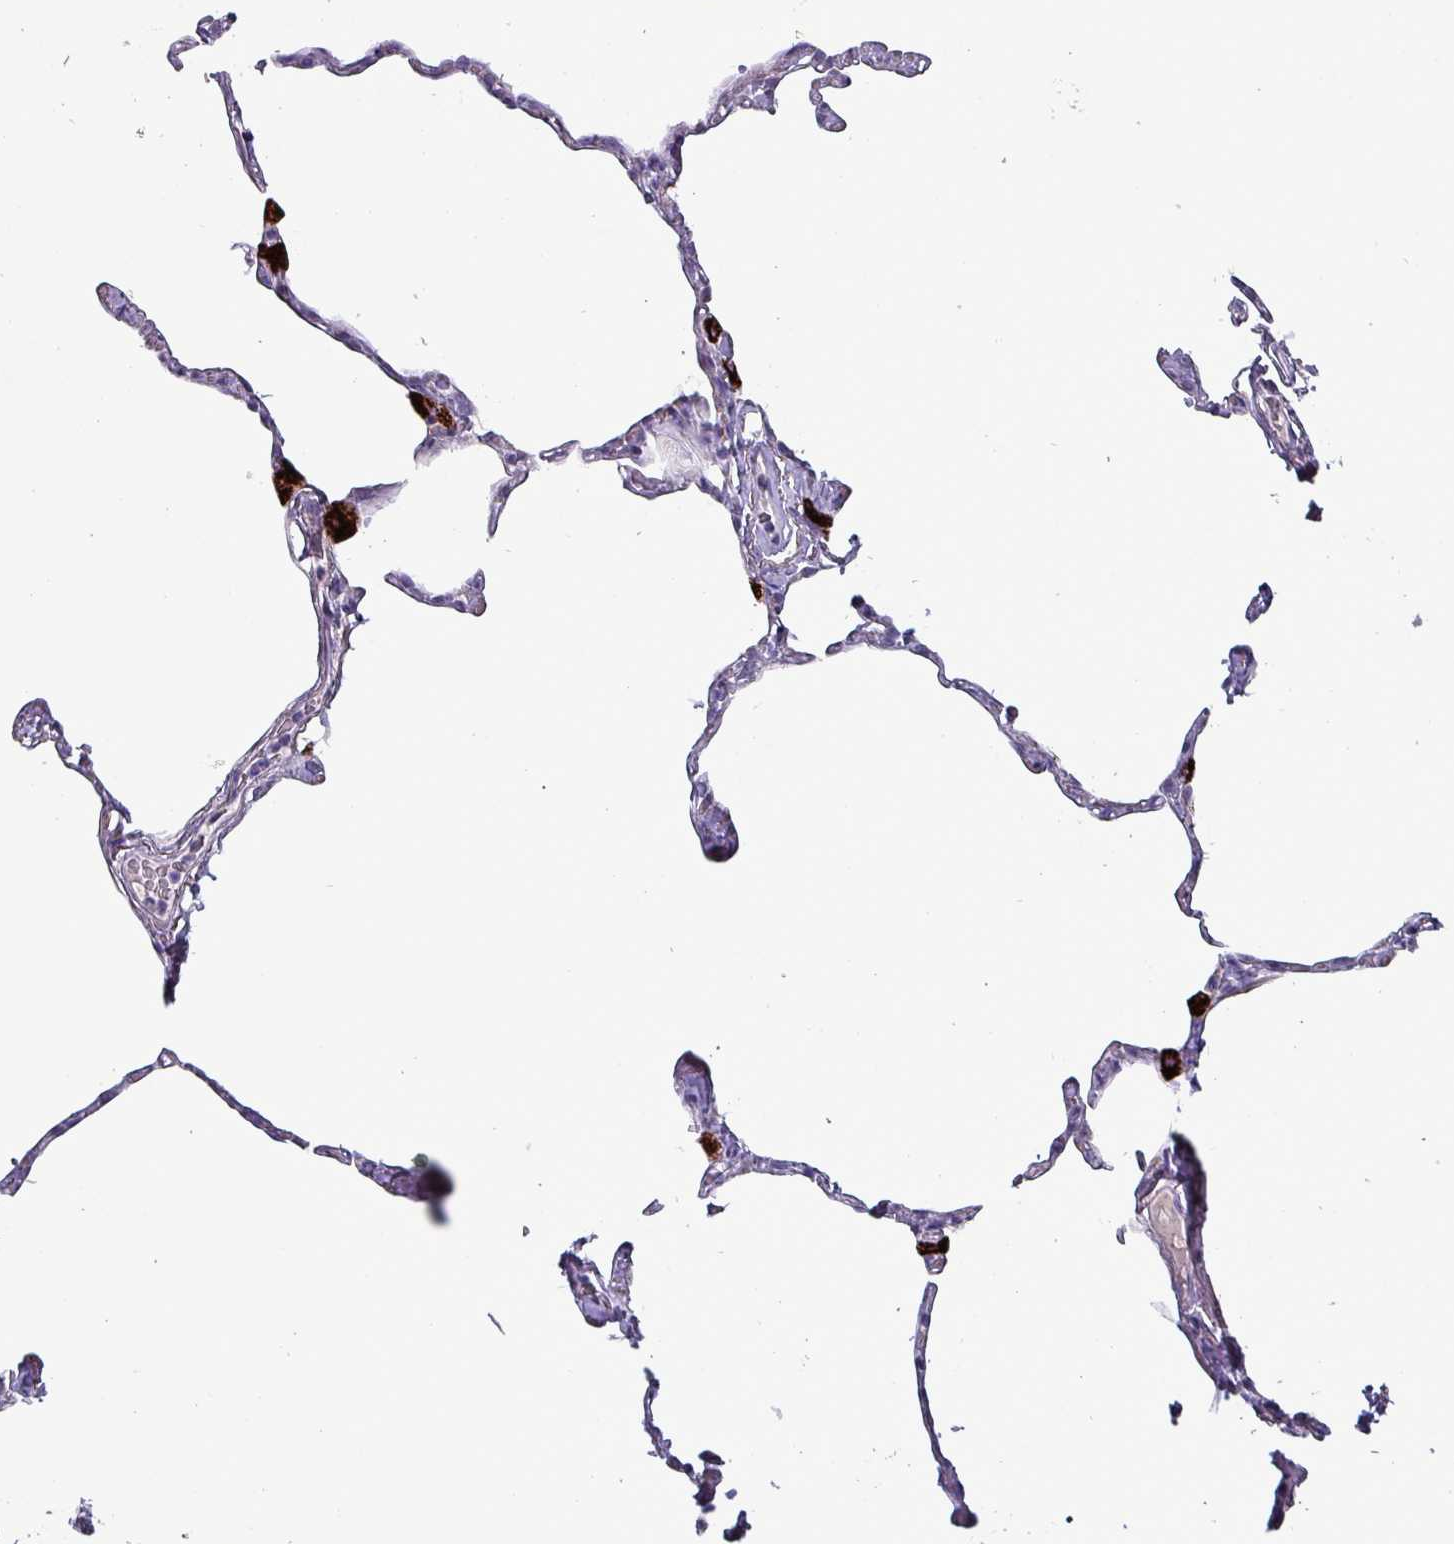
{"staining": {"intensity": "negative", "quantity": "none", "location": "none"}, "tissue": "lung", "cell_type": "Alveolar cells", "image_type": "normal", "snomed": [{"axis": "morphology", "description": "Normal tissue, NOS"}, {"axis": "topography", "description": "Lung"}], "caption": "Lung stained for a protein using immunohistochemistry (IHC) displays no expression alveolar cells.", "gene": "HSD3B7", "patient": {"sex": "male", "age": 65}}